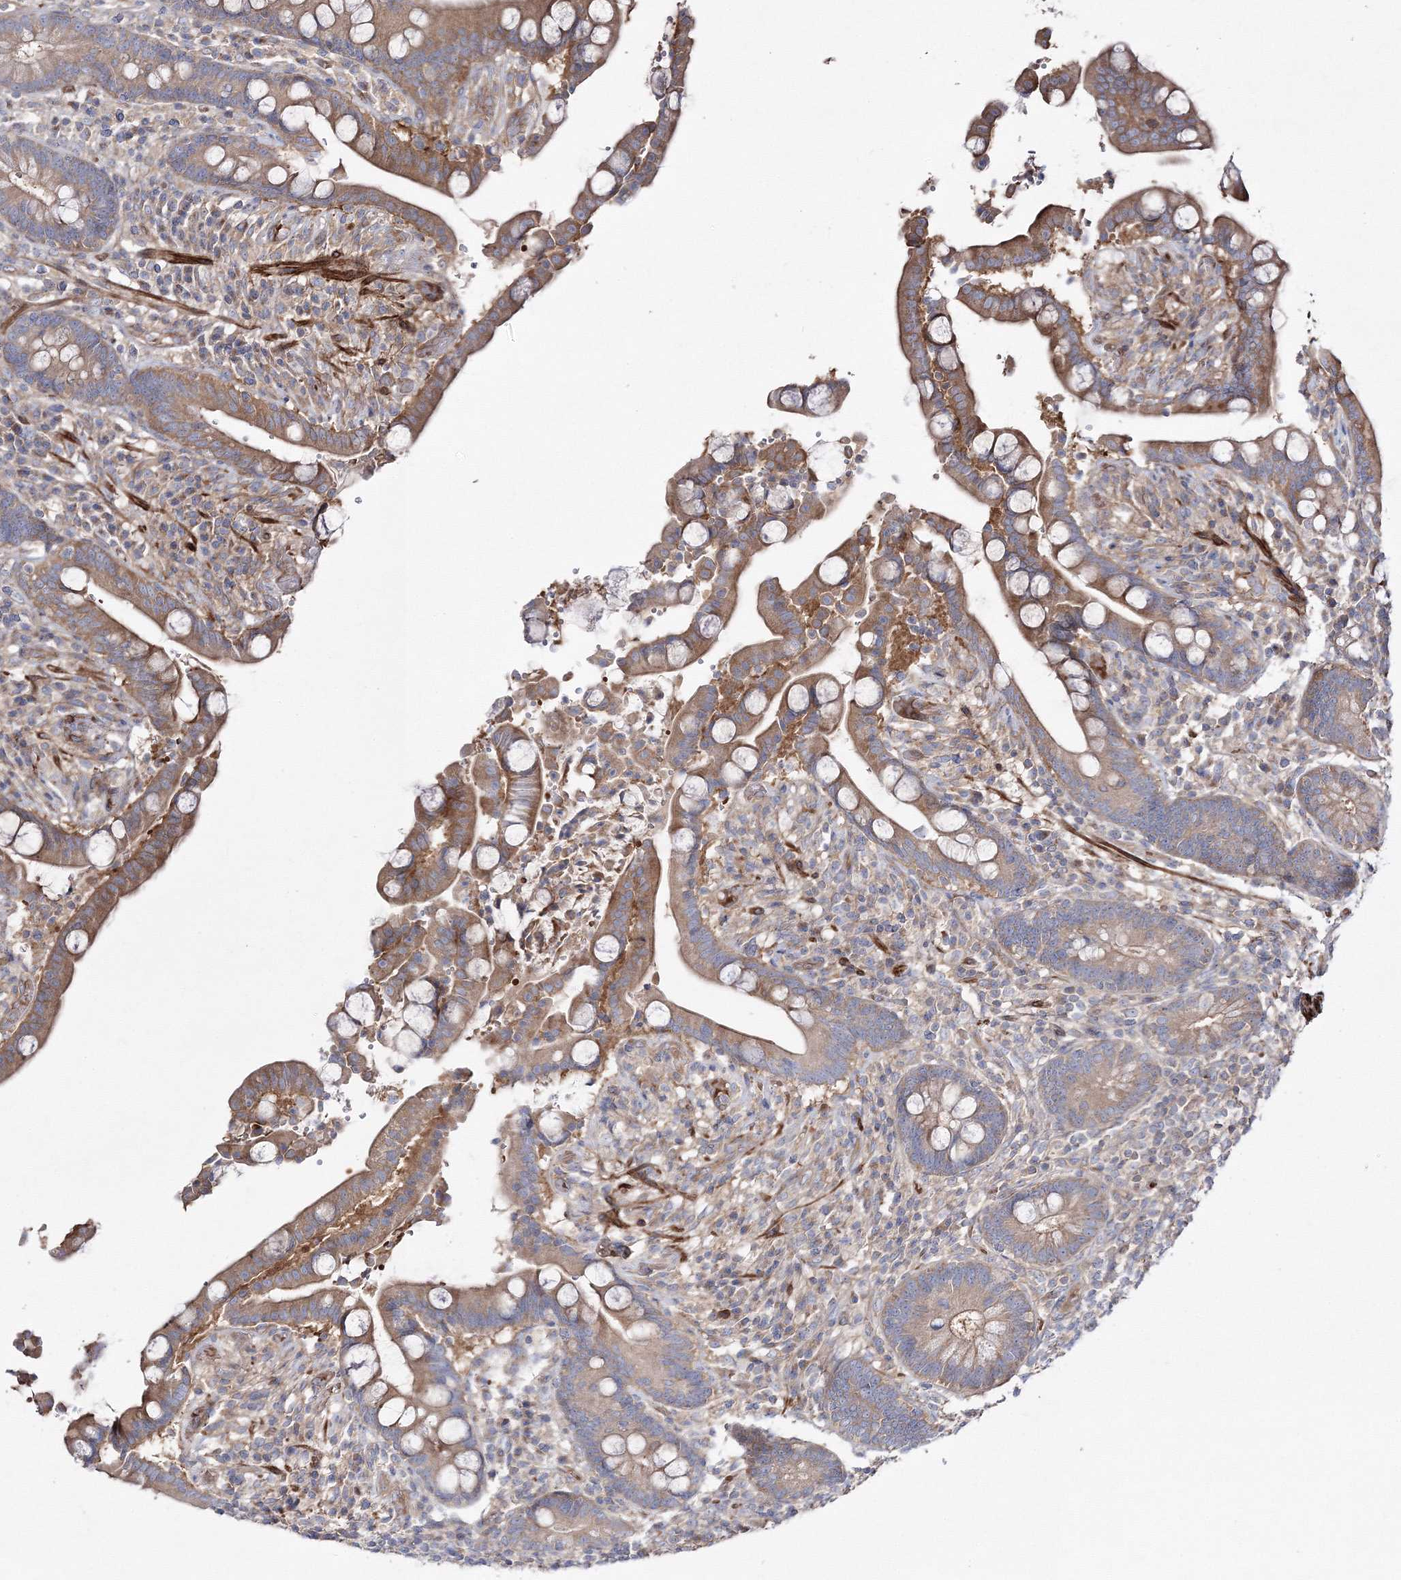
{"staining": {"intensity": "moderate", "quantity": ">75%", "location": "cytoplasmic/membranous"}, "tissue": "colon", "cell_type": "Endothelial cells", "image_type": "normal", "snomed": [{"axis": "morphology", "description": "Normal tissue, NOS"}, {"axis": "topography", "description": "Colon"}], "caption": "Protein positivity by IHC demonstrates moderate cytoplasmic/membranous expression in approximately >75% of endothelial cells in normal colon.", "gene": "ZSWIM6", "patient": {"sex": "male", "age": 73}}